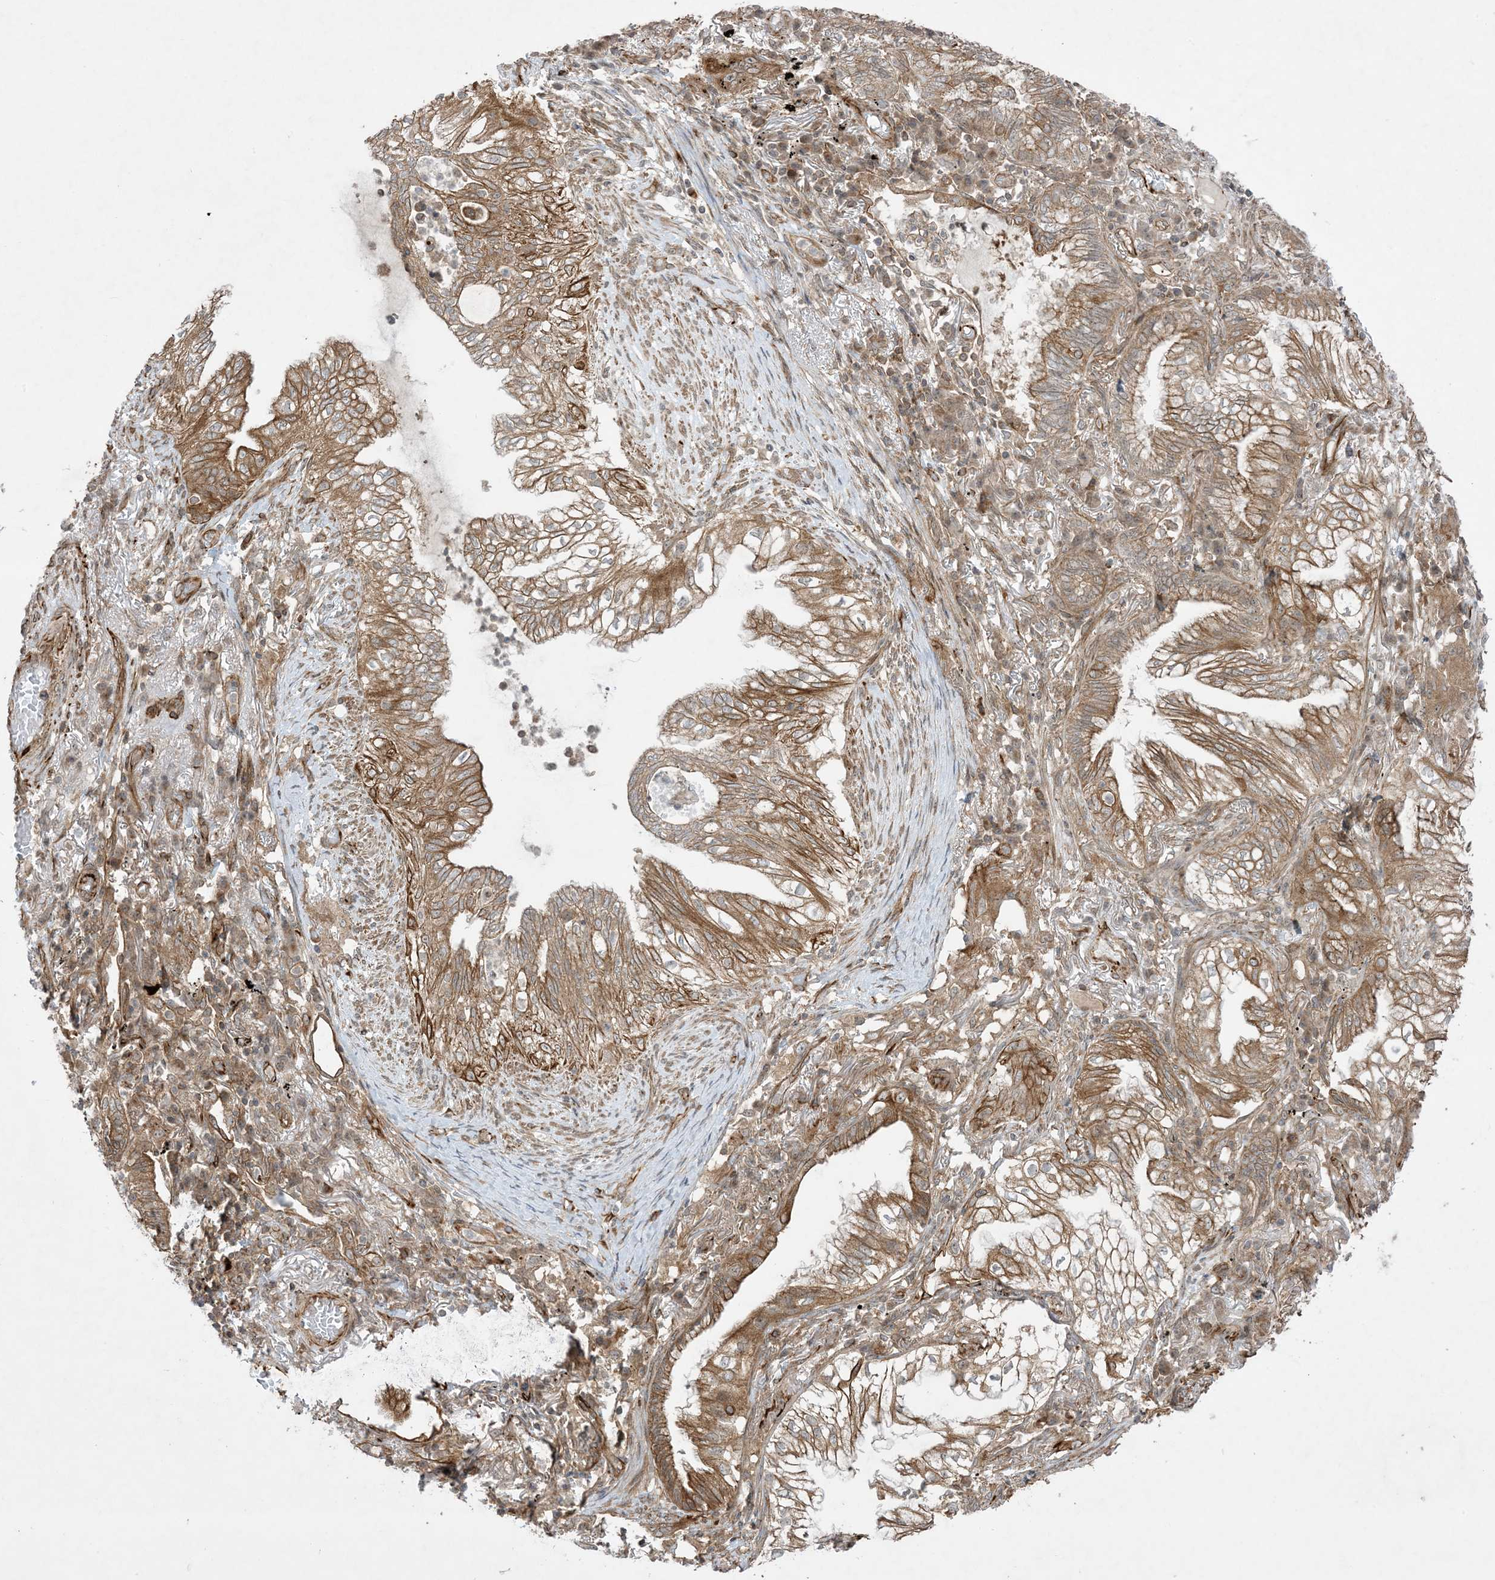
{"staining": {"intensity": "moderate", "quantity": ">75%", "location": "cytoplasmic/membranous"}, "tissue": "lung cancer", "cell_type": "Tumor cells", "image_type": "cancer", "snomed": [{"axis": "morphology", "description": "Adenocarcinoma, NOS"}, {"axis": "topography", "description": "Lung"}], "caption": "Lung adenocarcinoma stained with DAB immunohistochemistry displays medium levels of moderate cytoplasmic/membranous expression in about >75% of tumor cells.", "gene": "SOGA3", "patient": {"sex": "female", "age": 70}}